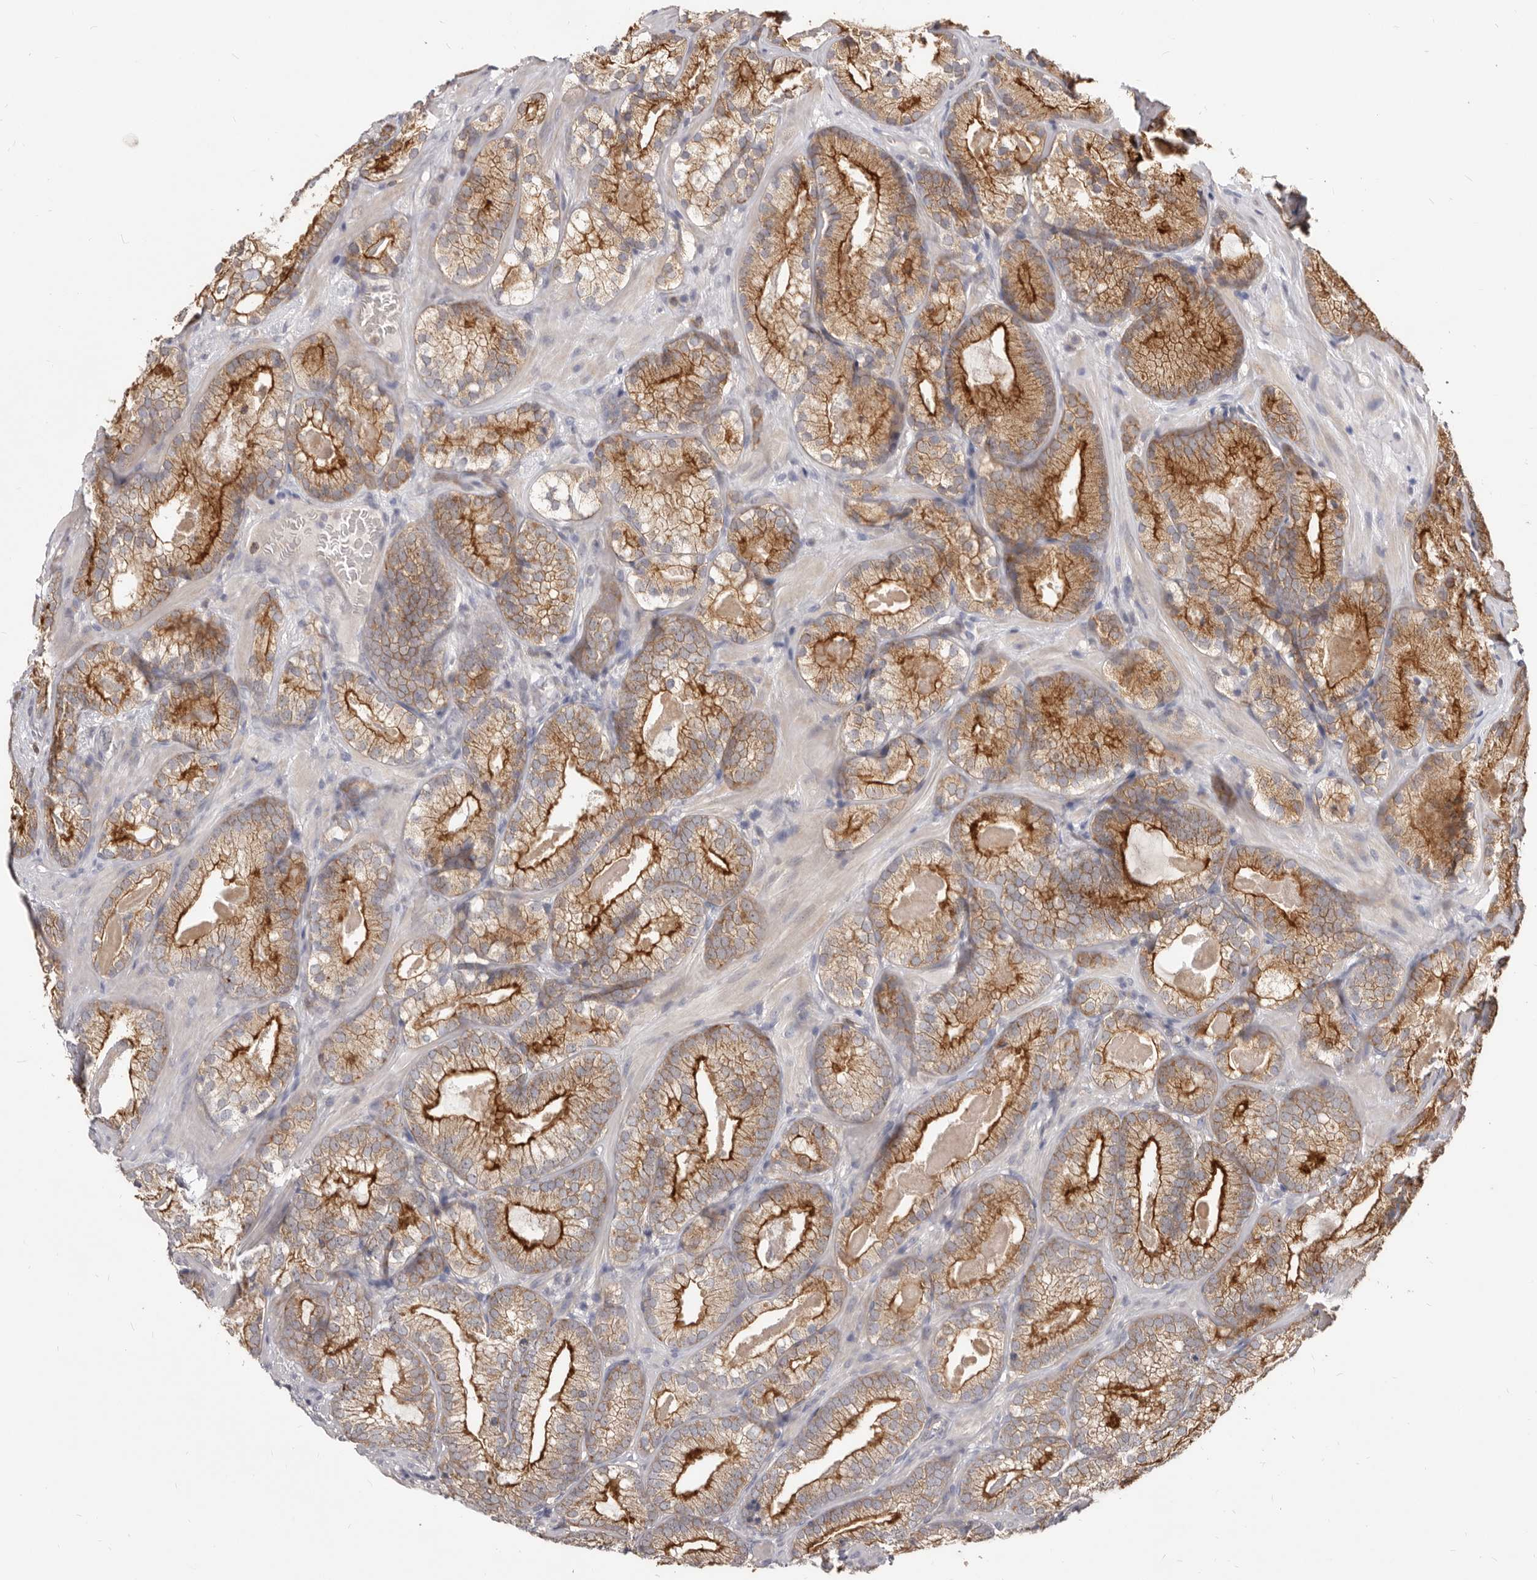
{"staining": {"intensity": "moderate", "quantity": "25%-75%", "location": "cytoplasmic/membranous"}, "tissue": "prostate cancer", "cell_type": "Tumor cells", "image_type": "cancer", "snomed": [{"axis": "morphology", "description": "Adenocarcinoma, Low grade"}, {"axis": "topography", "description": "Prostate"}], "caption": "Immunohistochemistry (DAB (3,3'-diaminobenzidine)) staining of human prostate adenocarcinoma (low-grade) displays moderate cytoplasmic/membranous protein positivity in approximately 25%-75% of tumor cells. The protein of interest is stained brown, and the nuclei are stained in blue (DAB IHC with brightfield microscopy, high magnification).", "gene": "TC2N", "patient": {"sex": "male", "age": 72}}